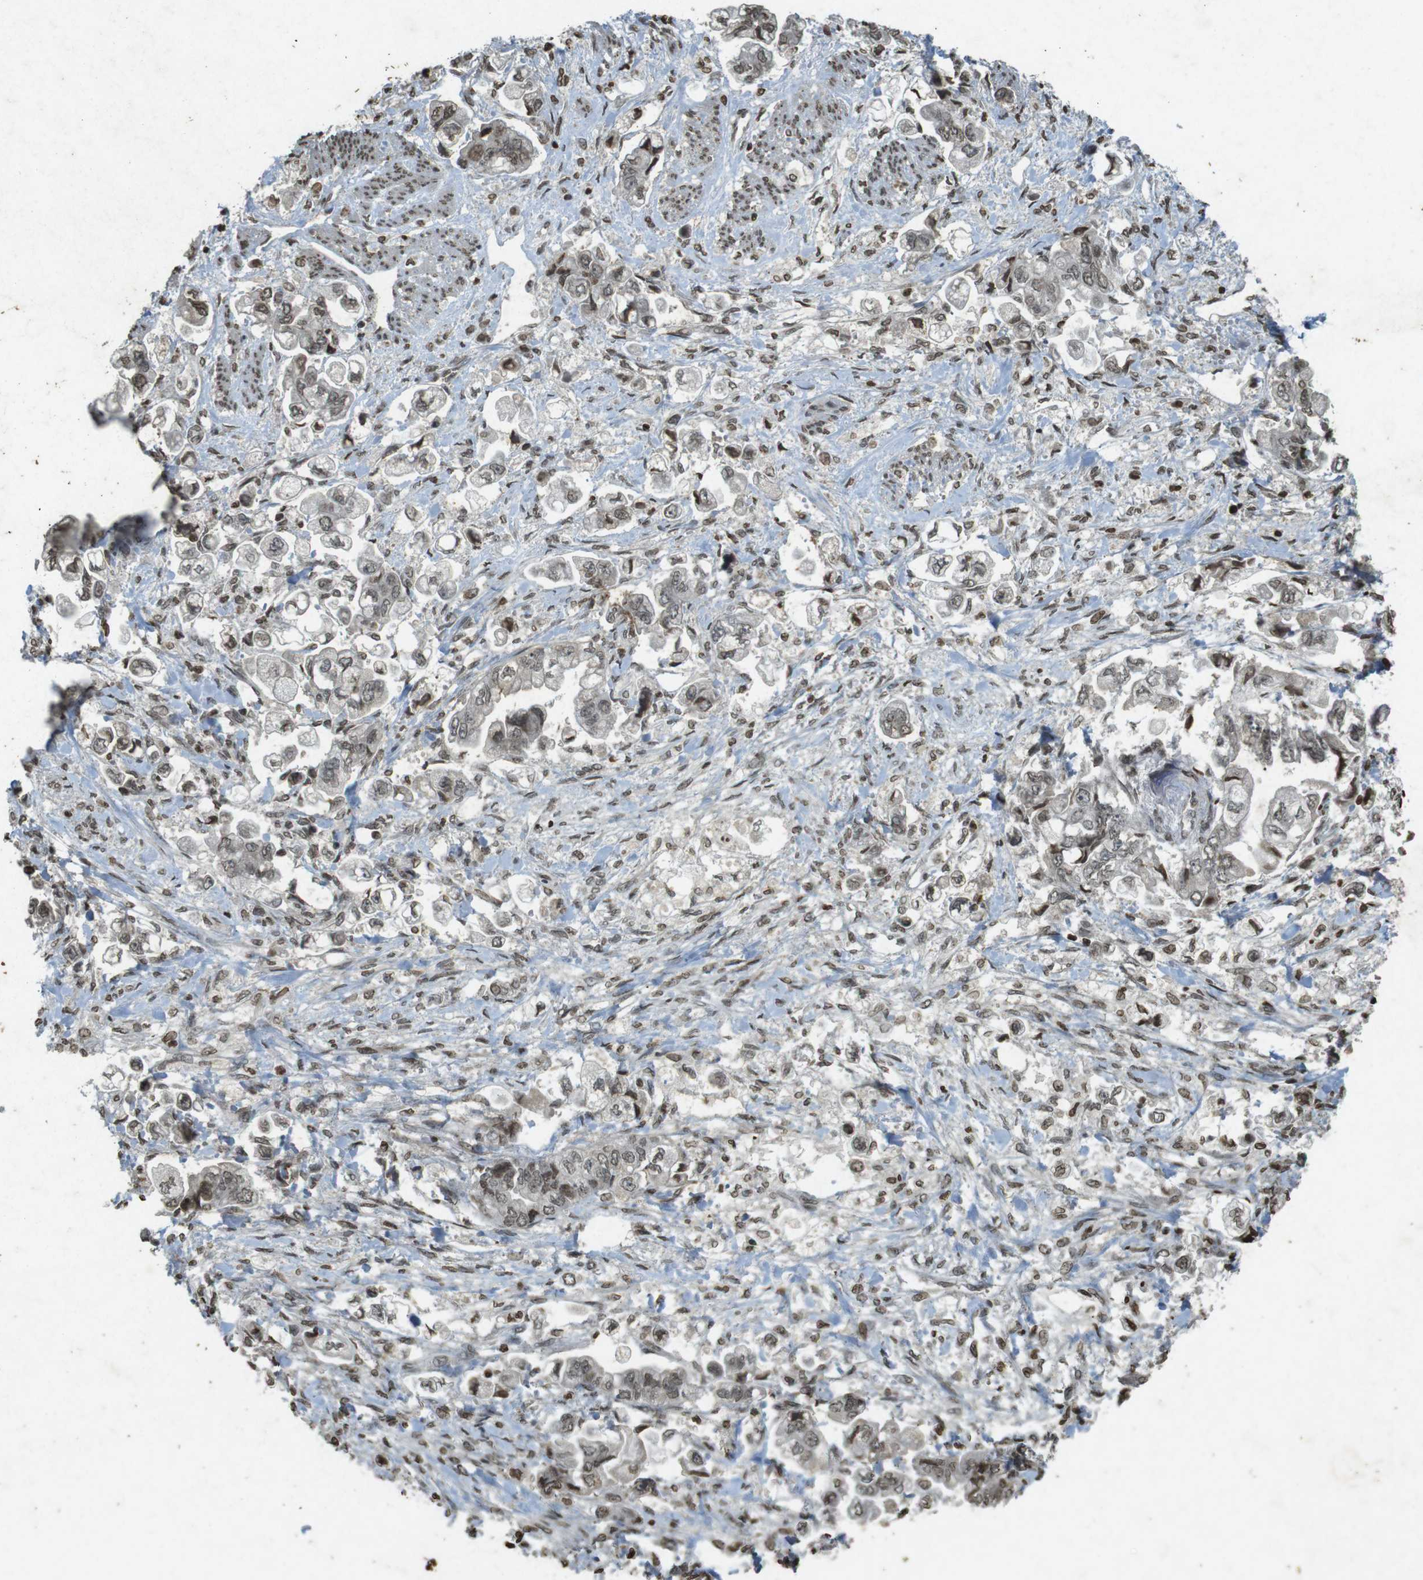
{"staining": {"intensity": "weak", "quantity": ">75%", "location": "nuclear"}, "tissue": "stomach cancer", "cell_type": "Tumor cells", "image_type": "cancer", "snomed": [{"axis": "morphology", "description": "Normal tissue, NOS"}, {"axis": "morphology", "description": "Adenocarcinoma, NOS"}, {"axis": "topography", "description": "Stomach"}], "caption": "An immunohistochemistry (IHC) histopathology image of neoplastic tissue is shown. Protein staining in brown labels weak nuclear positivity in stomach cancer (adenocarcinoma) within tumor cells.", "gene": "ORC4", "patient": {"sex": "male", "age": 62}}